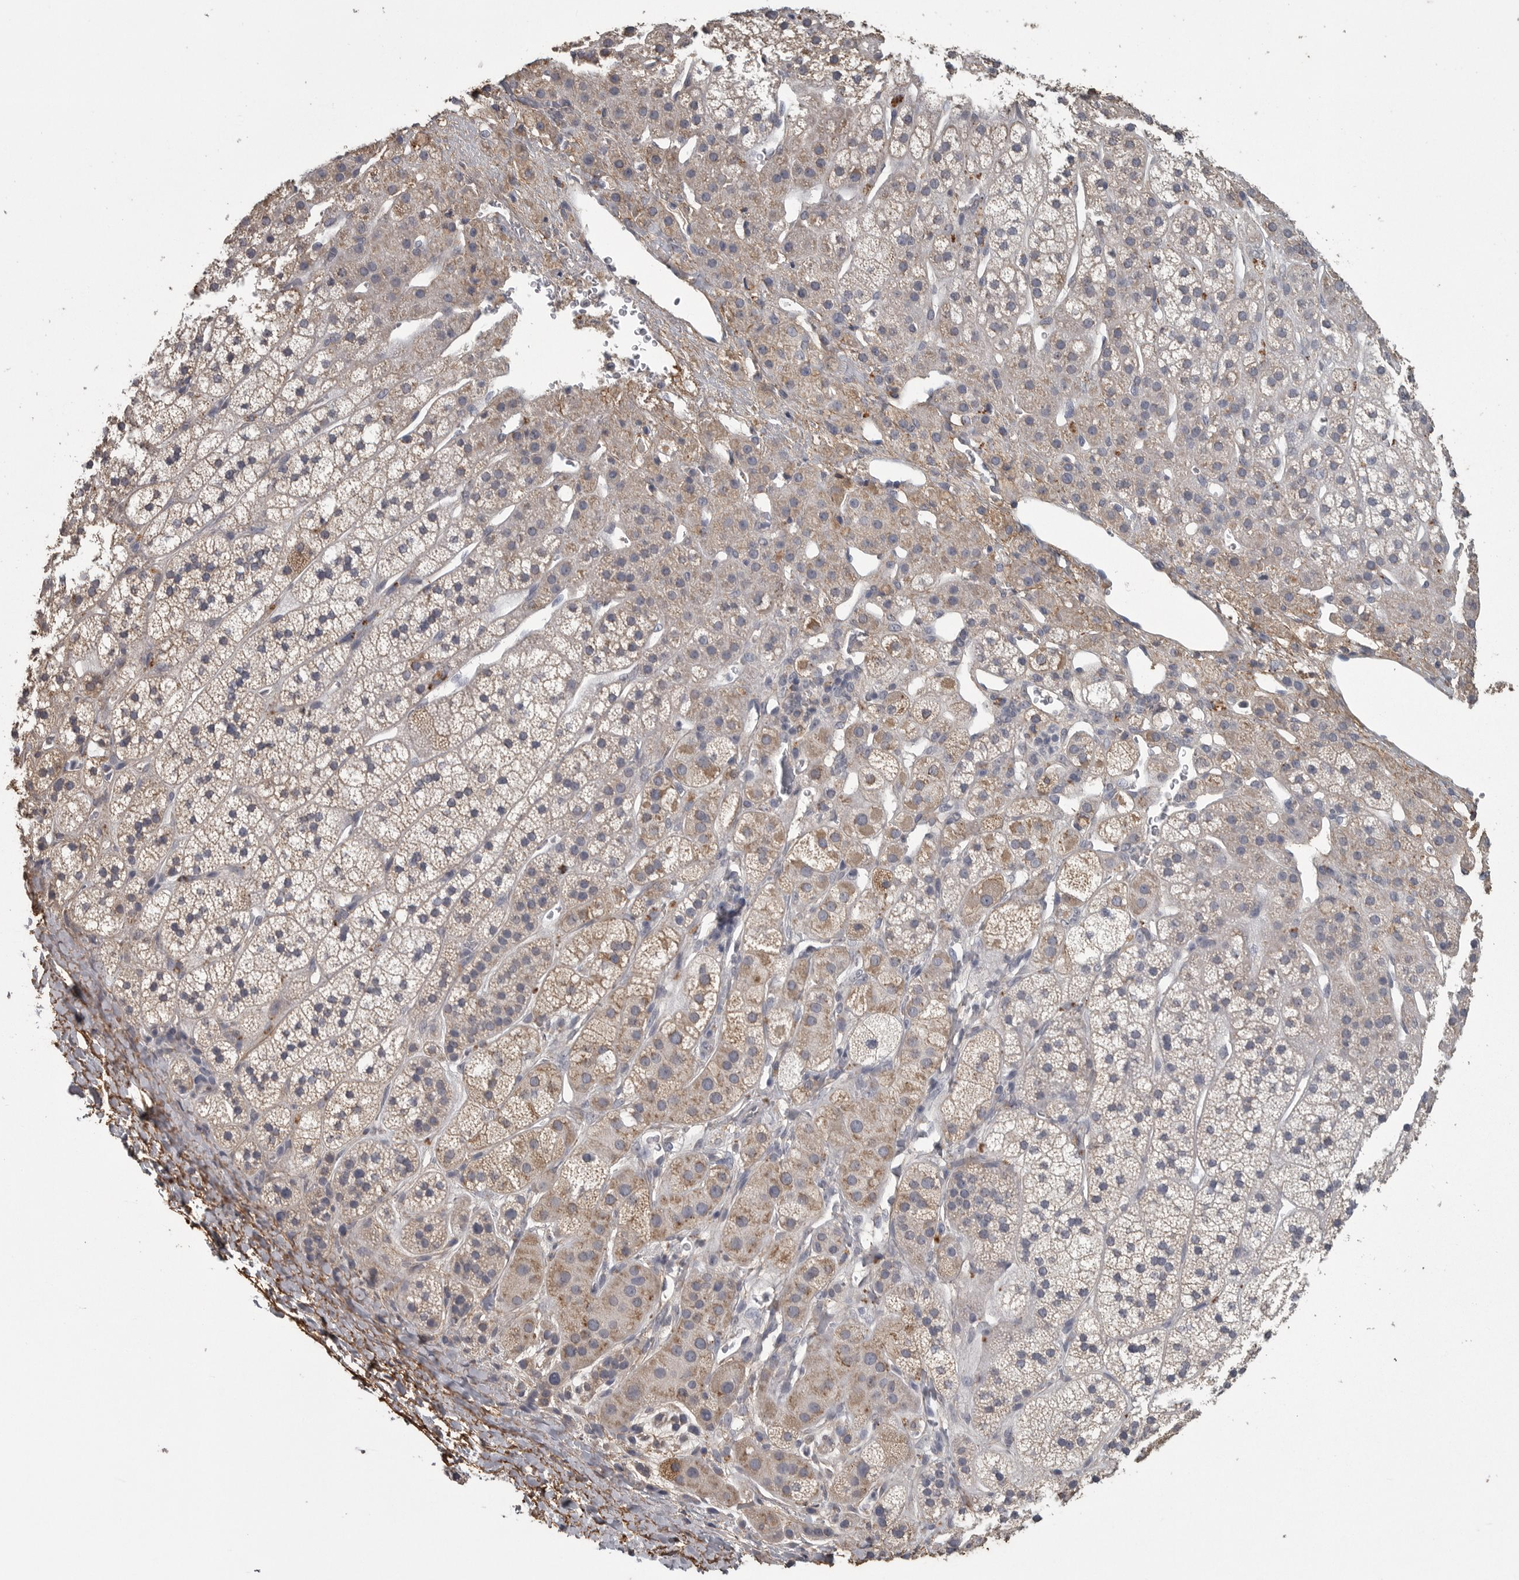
{"staining": {"intensity": "moderate", "quantity": "25%-75%", "location": "cytoplasmic/membranous"}, "tissue": "adrenal gland", "cell_type": "Glandular cells", "image_type": "normal", "snomed": [{"axis": "morphology", "description": "Normal tissue, NOS"}, {"axis": "topography", "description": "Adrenal gland"}], "caption": "This is a photomicrograph of immunohistochemistry (IHC) staining of benign adrenal gland, which shows moderate staining in the cytoplasmic/membranous of glandular cells.", "gene": "FRK", "patient": {"sex": "male", "age": 56}}